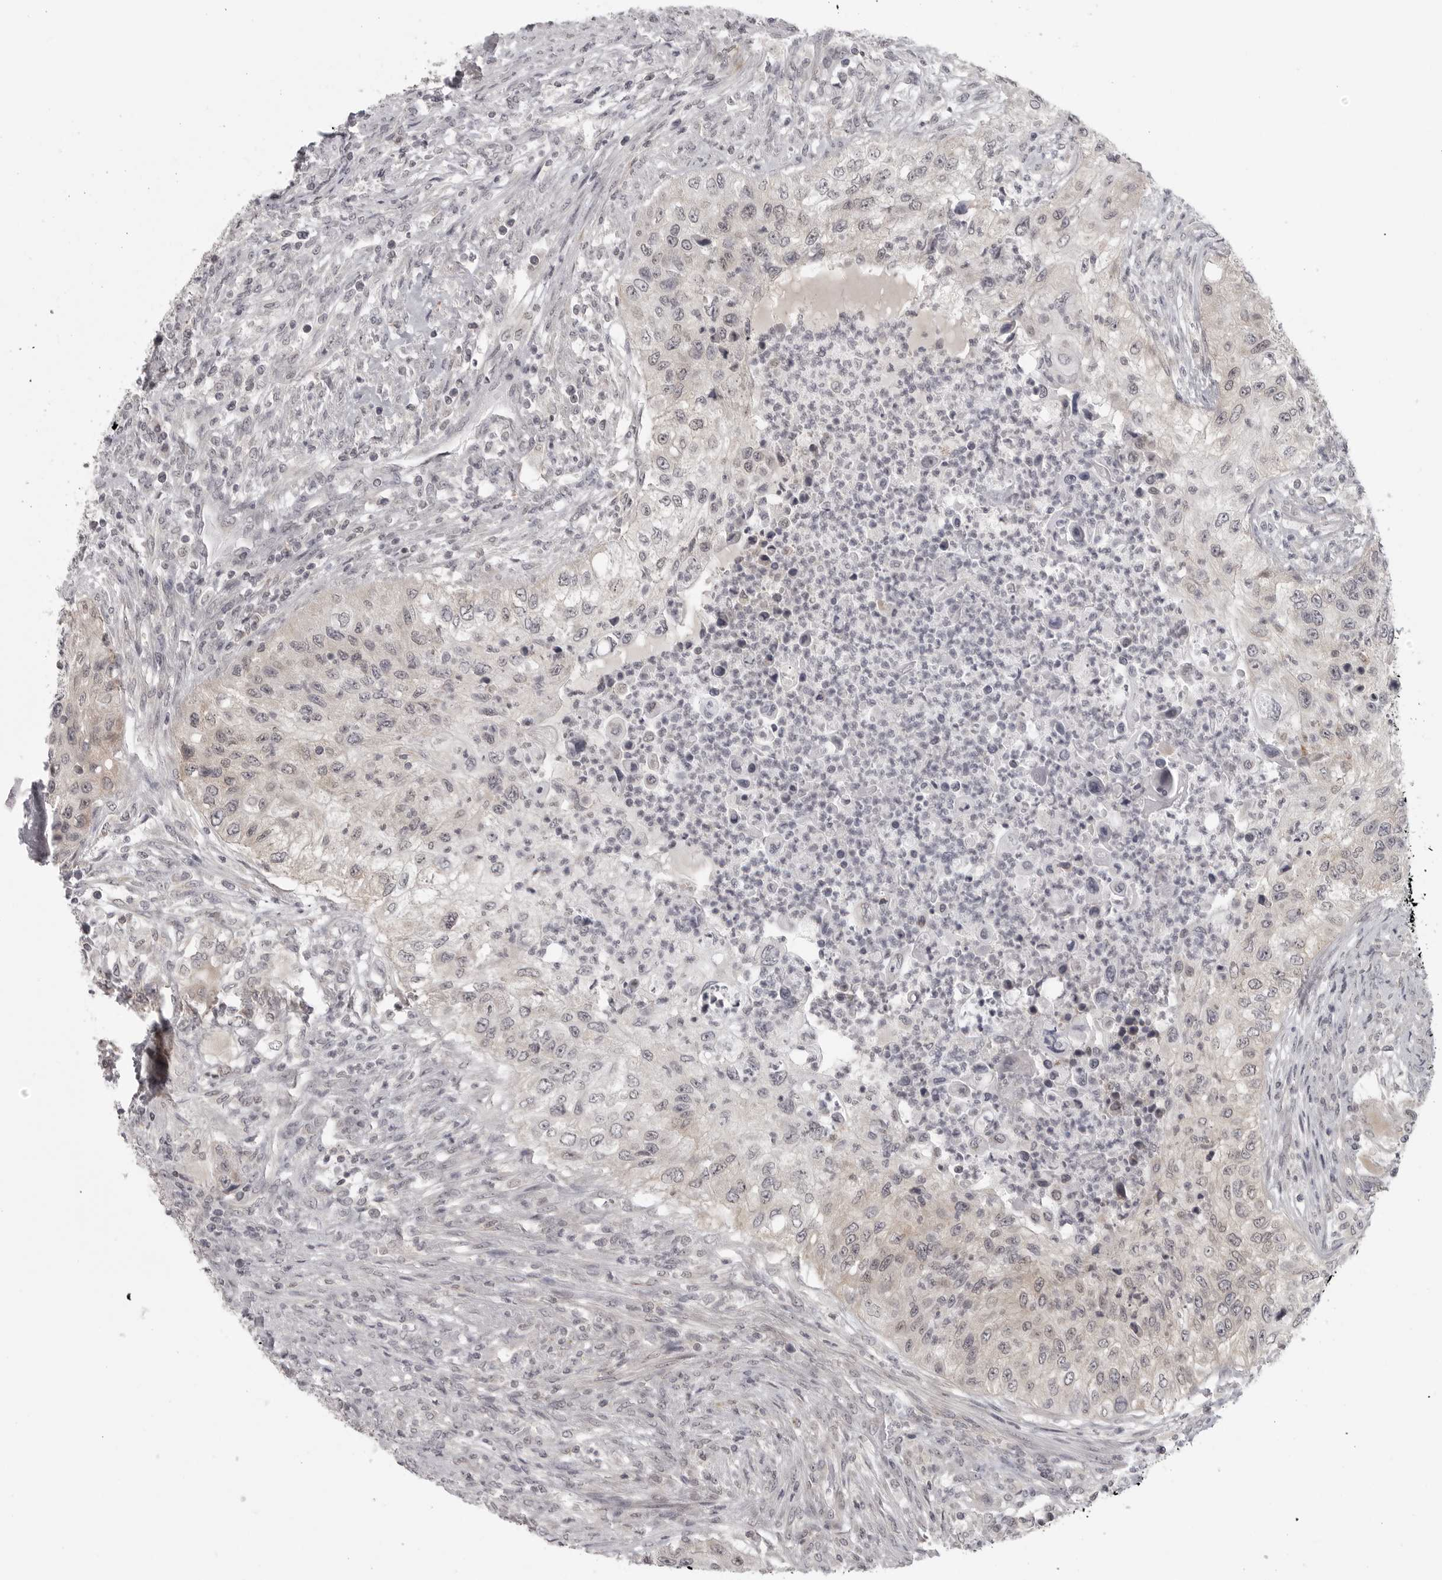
{"staining": {"intensity": "weak", "quantity": "<25%", "location": "nuclear"}, "tissue": "urothelial cancer", "cell_type": "Tumor cells", "image_type": "cancer", "snomed": [{"axis": "morphology", "description": "Urothelial carcinoma, High grade"}, {"axis": "topography", "description": "Urinary bladder"}], "caption": "The IHC micrograph has no significant staining in tumor cells of urothelial cancer tissue.", "gene": "TUT4", "patient": {"sex": "female", "age": 60}}